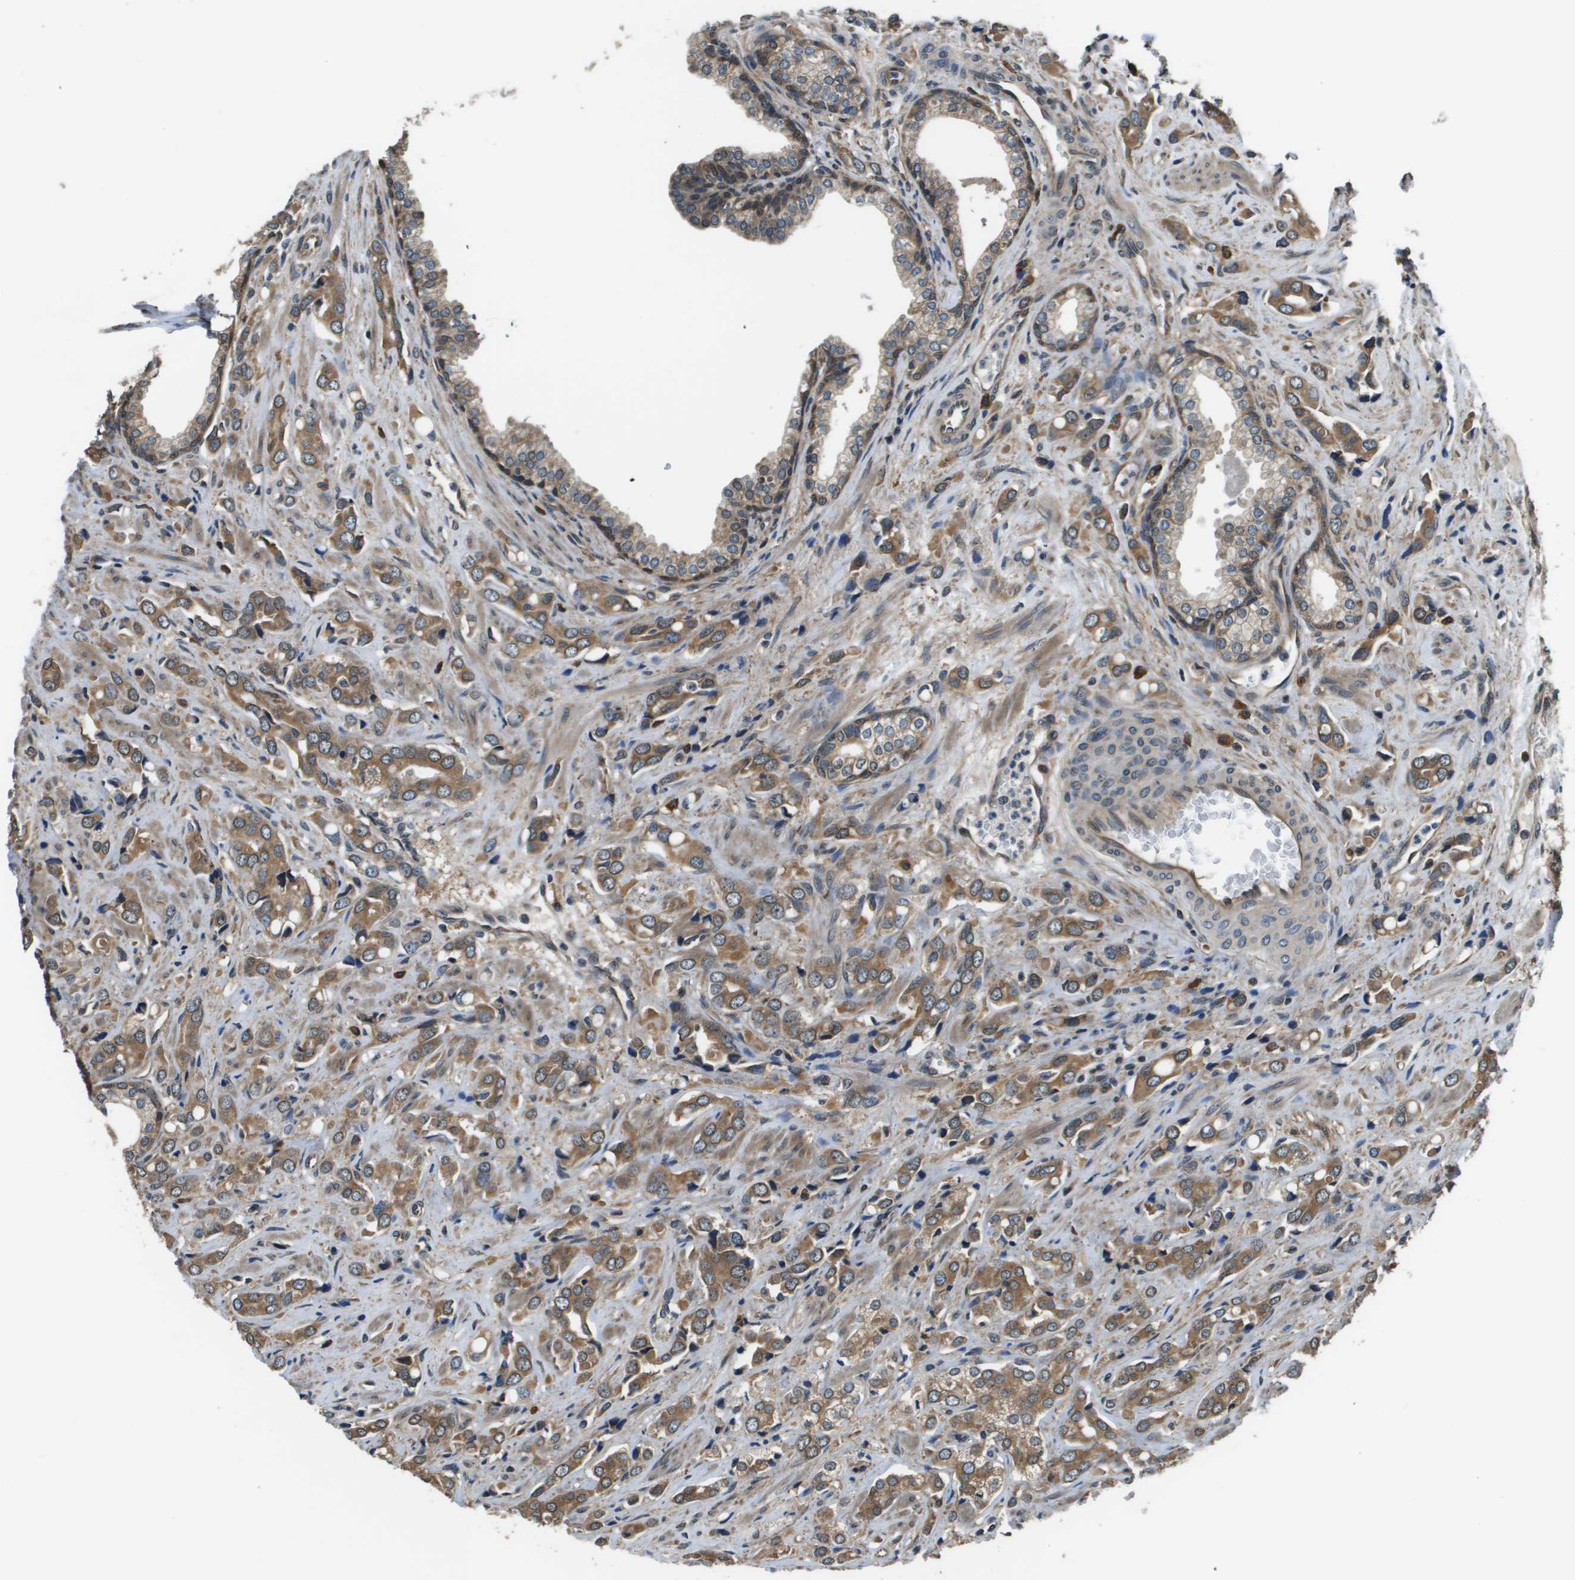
{"staining": {"intensity": "moderate", "quantity": ">75%", "location": "cytoplasmic/membranous"}, "tissue": "prostate cancer", "cell_type": "Tumor cells", "image_type": "cancer", "snomed": [{"axis": "morphology", "description": "Adenocarcinoma, High grade"}, {"axis": "topography", "description": "Prostate"}], "caption": "A medium amount of moderate cytoplasmic/membranous staining is present in approximately >75% of tumor cells in high-grade adenocarcinoma (prostate) tissue. (DAB (3,3'-diaminobenzidine) IHC, brown staining for protein, blue staining for nuclei).", "gene": "SEC62", "patient": {"sex": "male", "age": 52}}